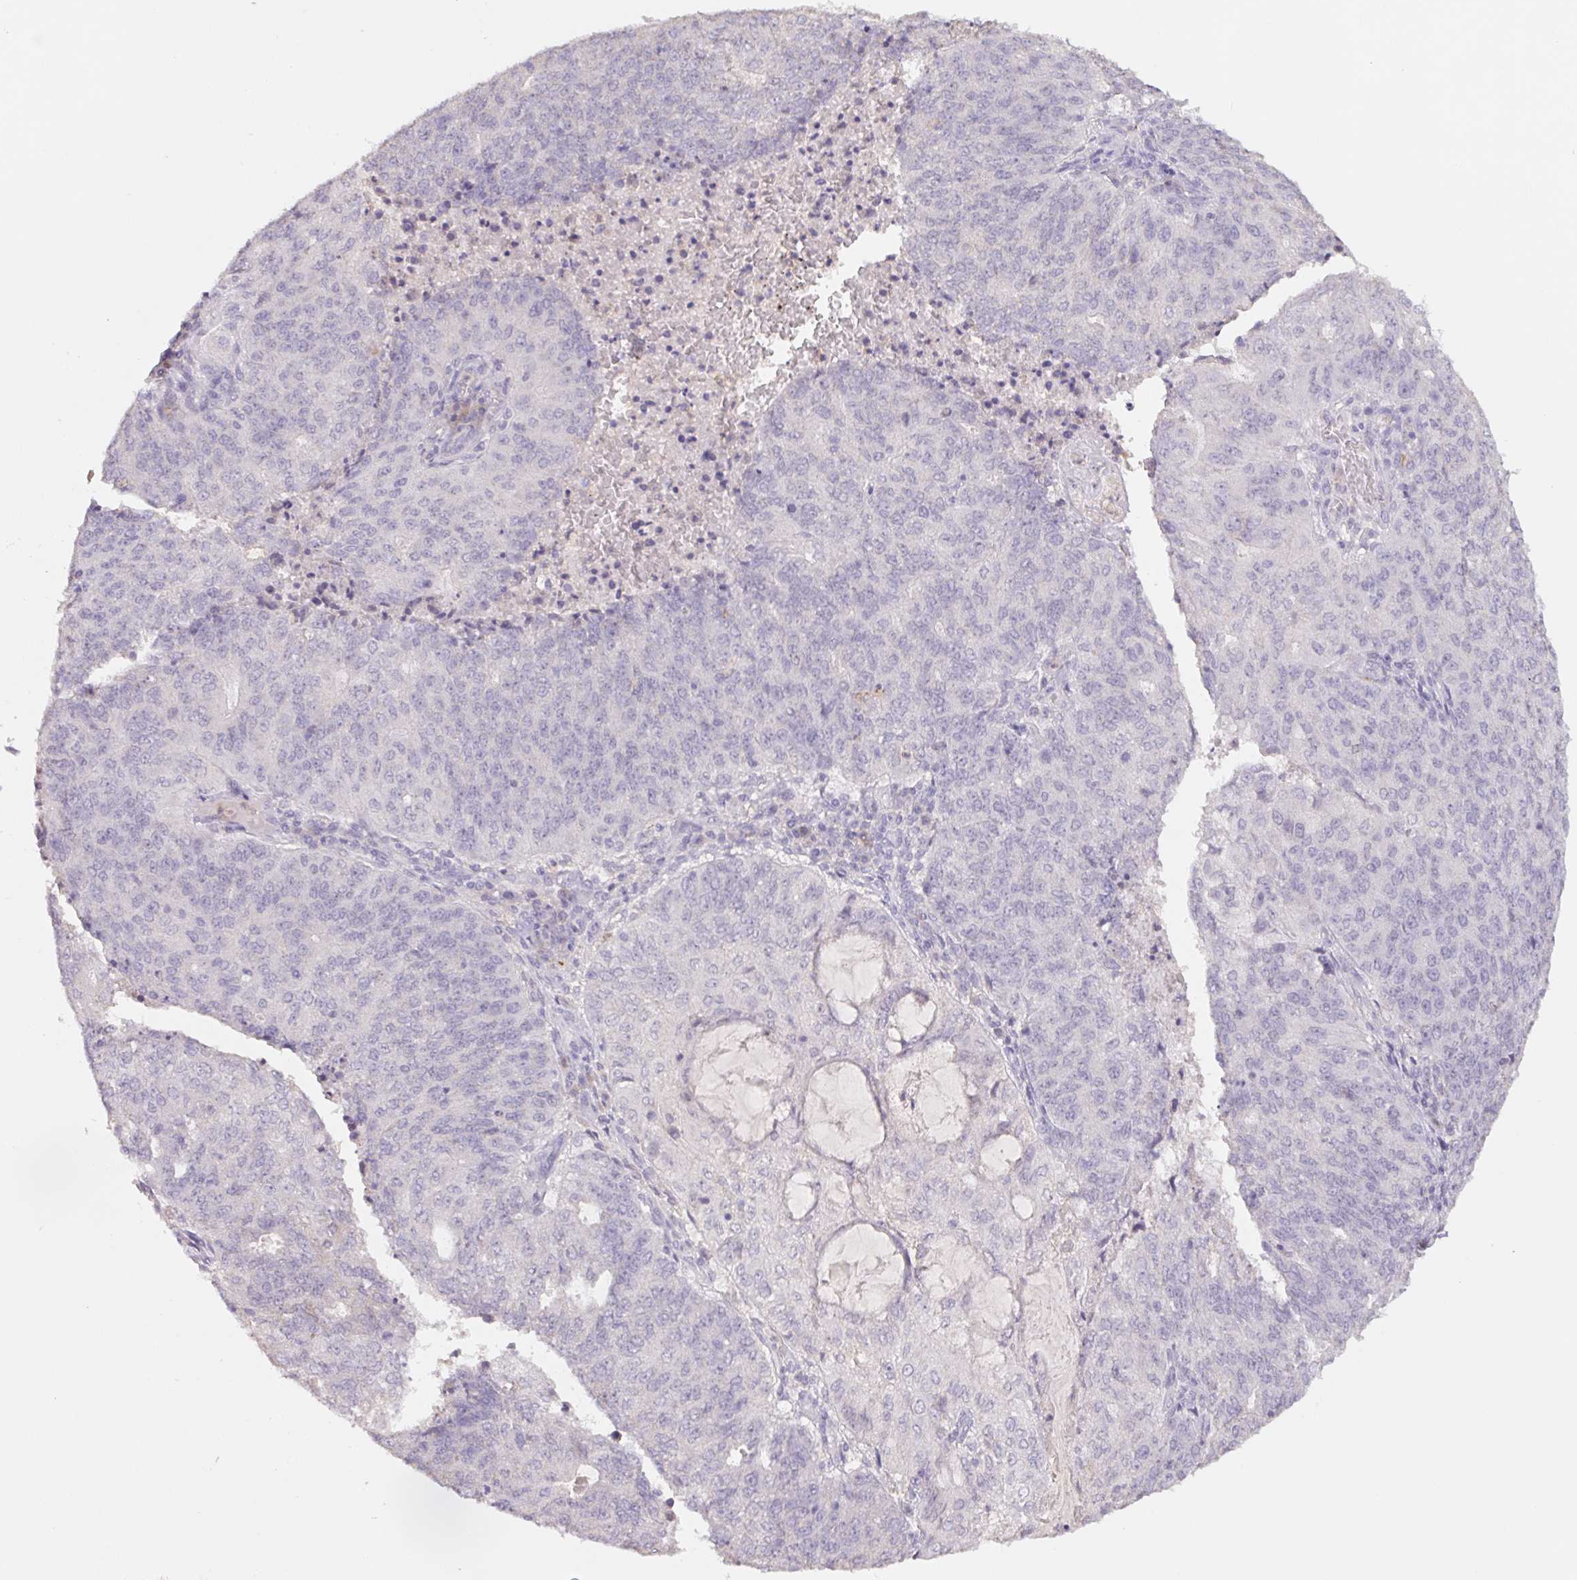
{"staining": {"intensity": "negative", "quantity": "none", "location": "none"}, "tissue": "endometrial cancer", "cell_type": "Tumor cells", "image_type": "cancer", "snomed": [{"axis": "morphology", "description": "Adenocarcinoma, NOS"}, {"axis": "topography", "description": "Endometrium"}], "caption": "A high-resolution micrograph shows immunohistochemistry staining of endometrial cancer, which reveals no significant positivity in tumor cells.", "gene": "PNMA8B", "patient": {"sex": "female", "age": 82}}